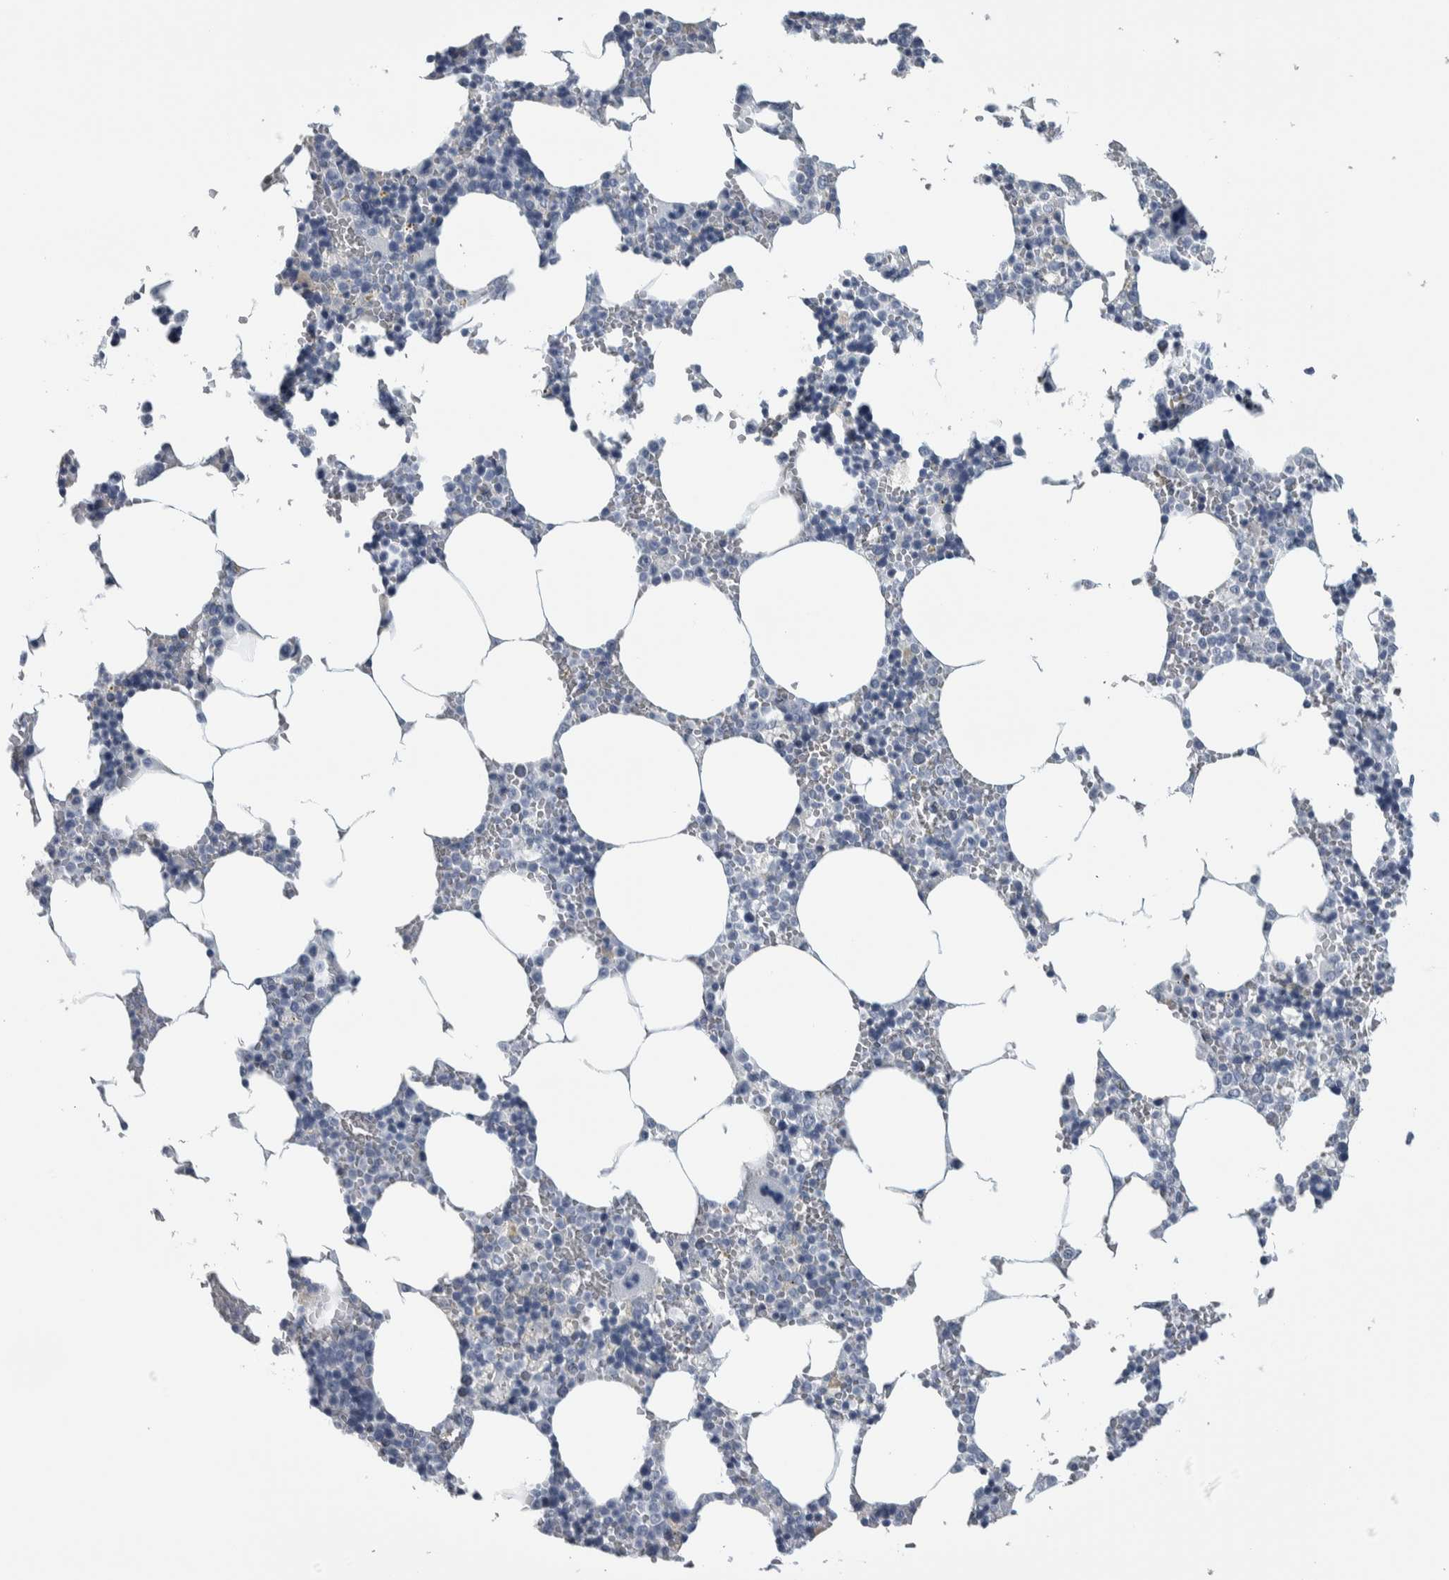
{"staining": {"intensity": "negative", "quantity": "none", "location": "none"}, "tissue": "bone marrow", "cell_type": "Hematopoietic cells", "image_type": "normal", "snomed": [{"axis": "morphology", "description": "Normal tissue, NOS"}, {"axis": "topography", "description": "Bone marrow"}], "caption": "Image shows no significant protein staining in hematopoietic cells of benign bone marrow. The staining was performed using DAB to visualize the protein expression in brown, while the nuclei were stained in blue with hematoxylin (Magnification: 20x).", "gene": "CDH17", "patient": {"sex": "male", "age": 70}}